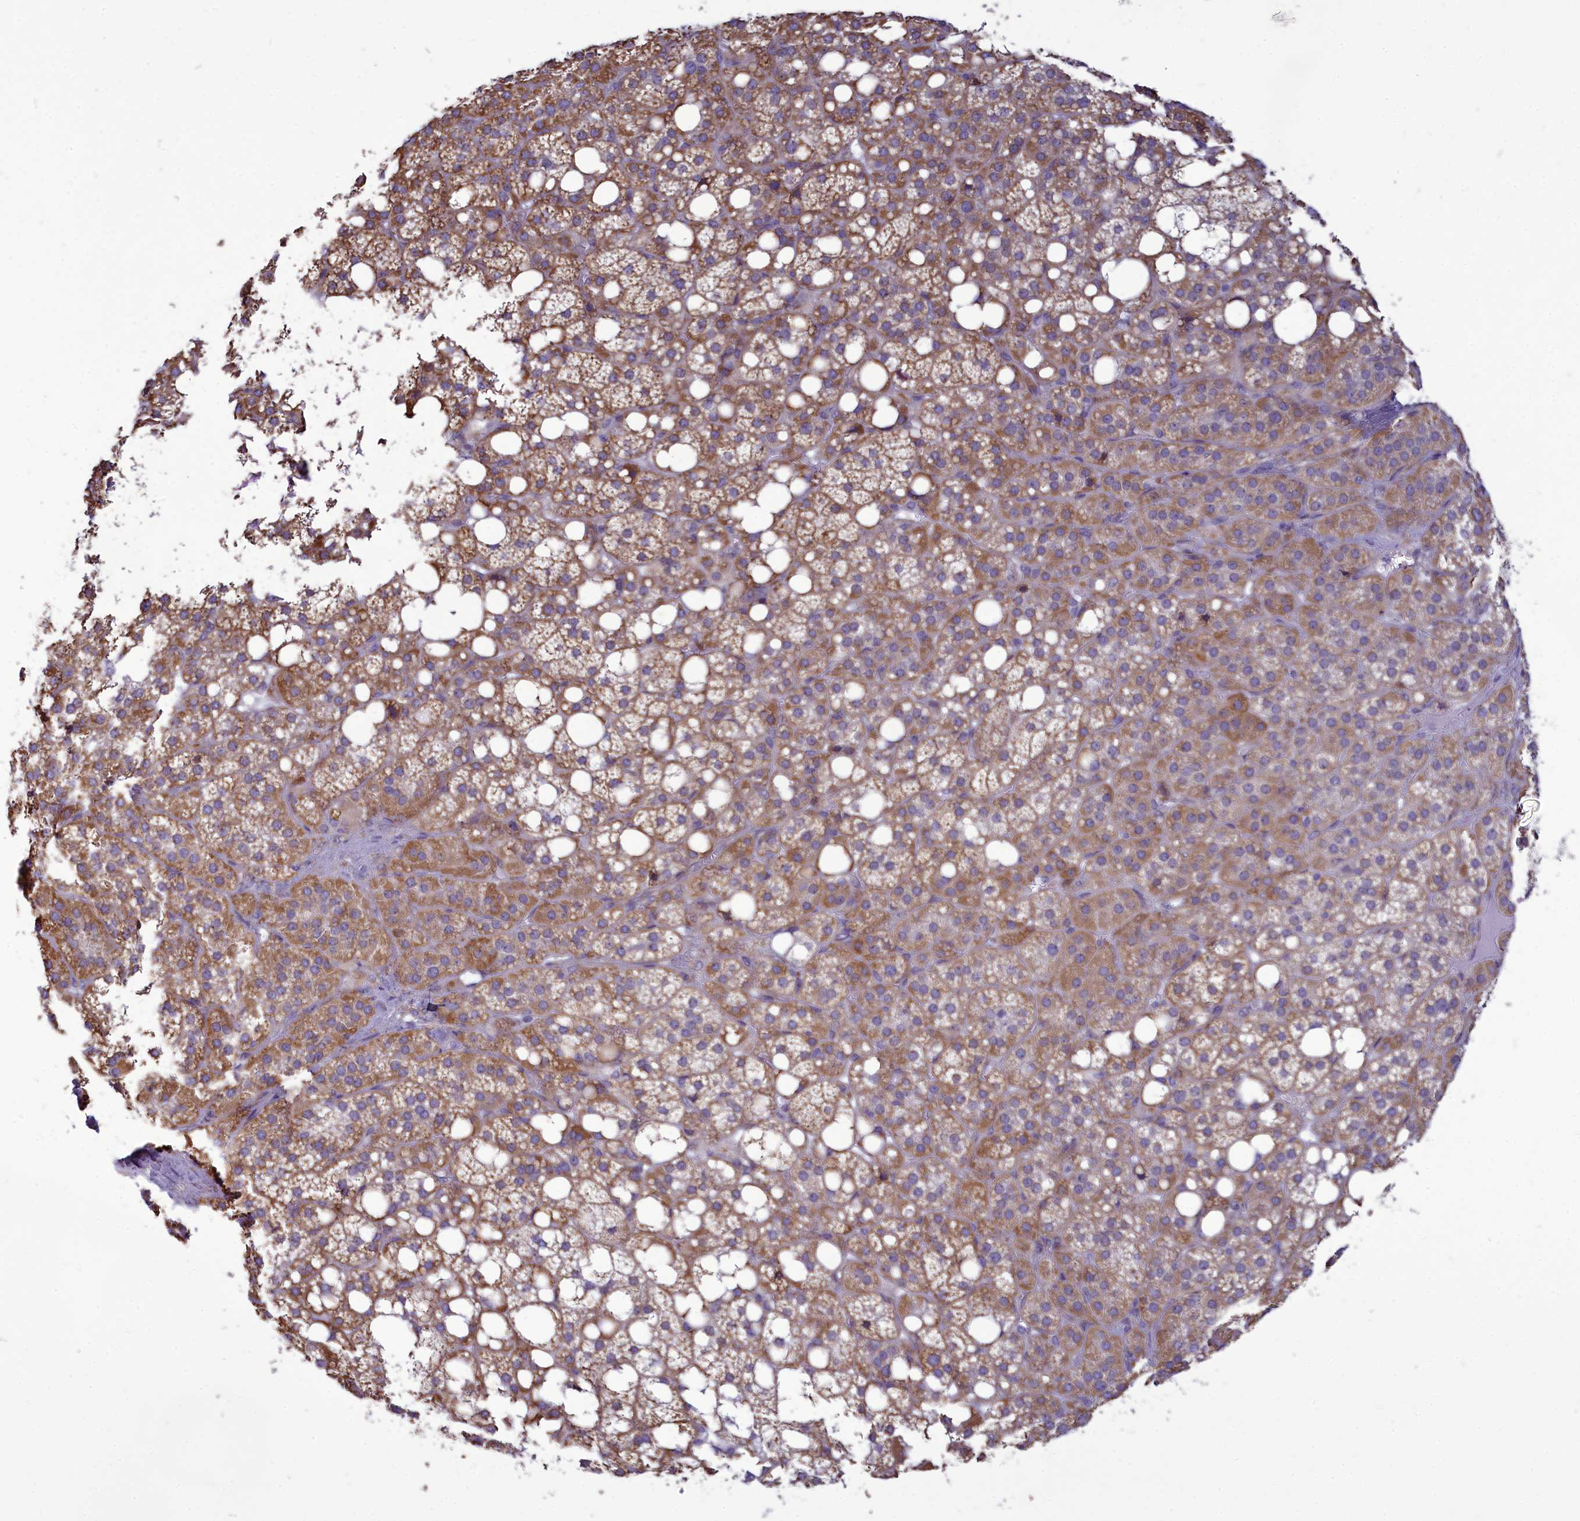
{"staining": {"intensity": "moderate", "quantity": ">75%", "location": "cytoplasmic/membranous"}, "tissue": "adrenal gland", "cell_type": "Glandular cells", "image_type": "normal", "snomed": [{"axis": "morphology", "description": "Normal tissue, NOS"}, {"axis": "topography", "description": "Adrenal gland"}], "caption": "Immunohistochemistry of benign adrenal gland displays medium levels of moderate cytoplasmic/membranous positivity in about >75% of glandular cells. (brown staining indicates protein expression, while blue staining denotes nuclei).", "gene": "CENATAC", "patient": {"sex": "female", "age": 59}}